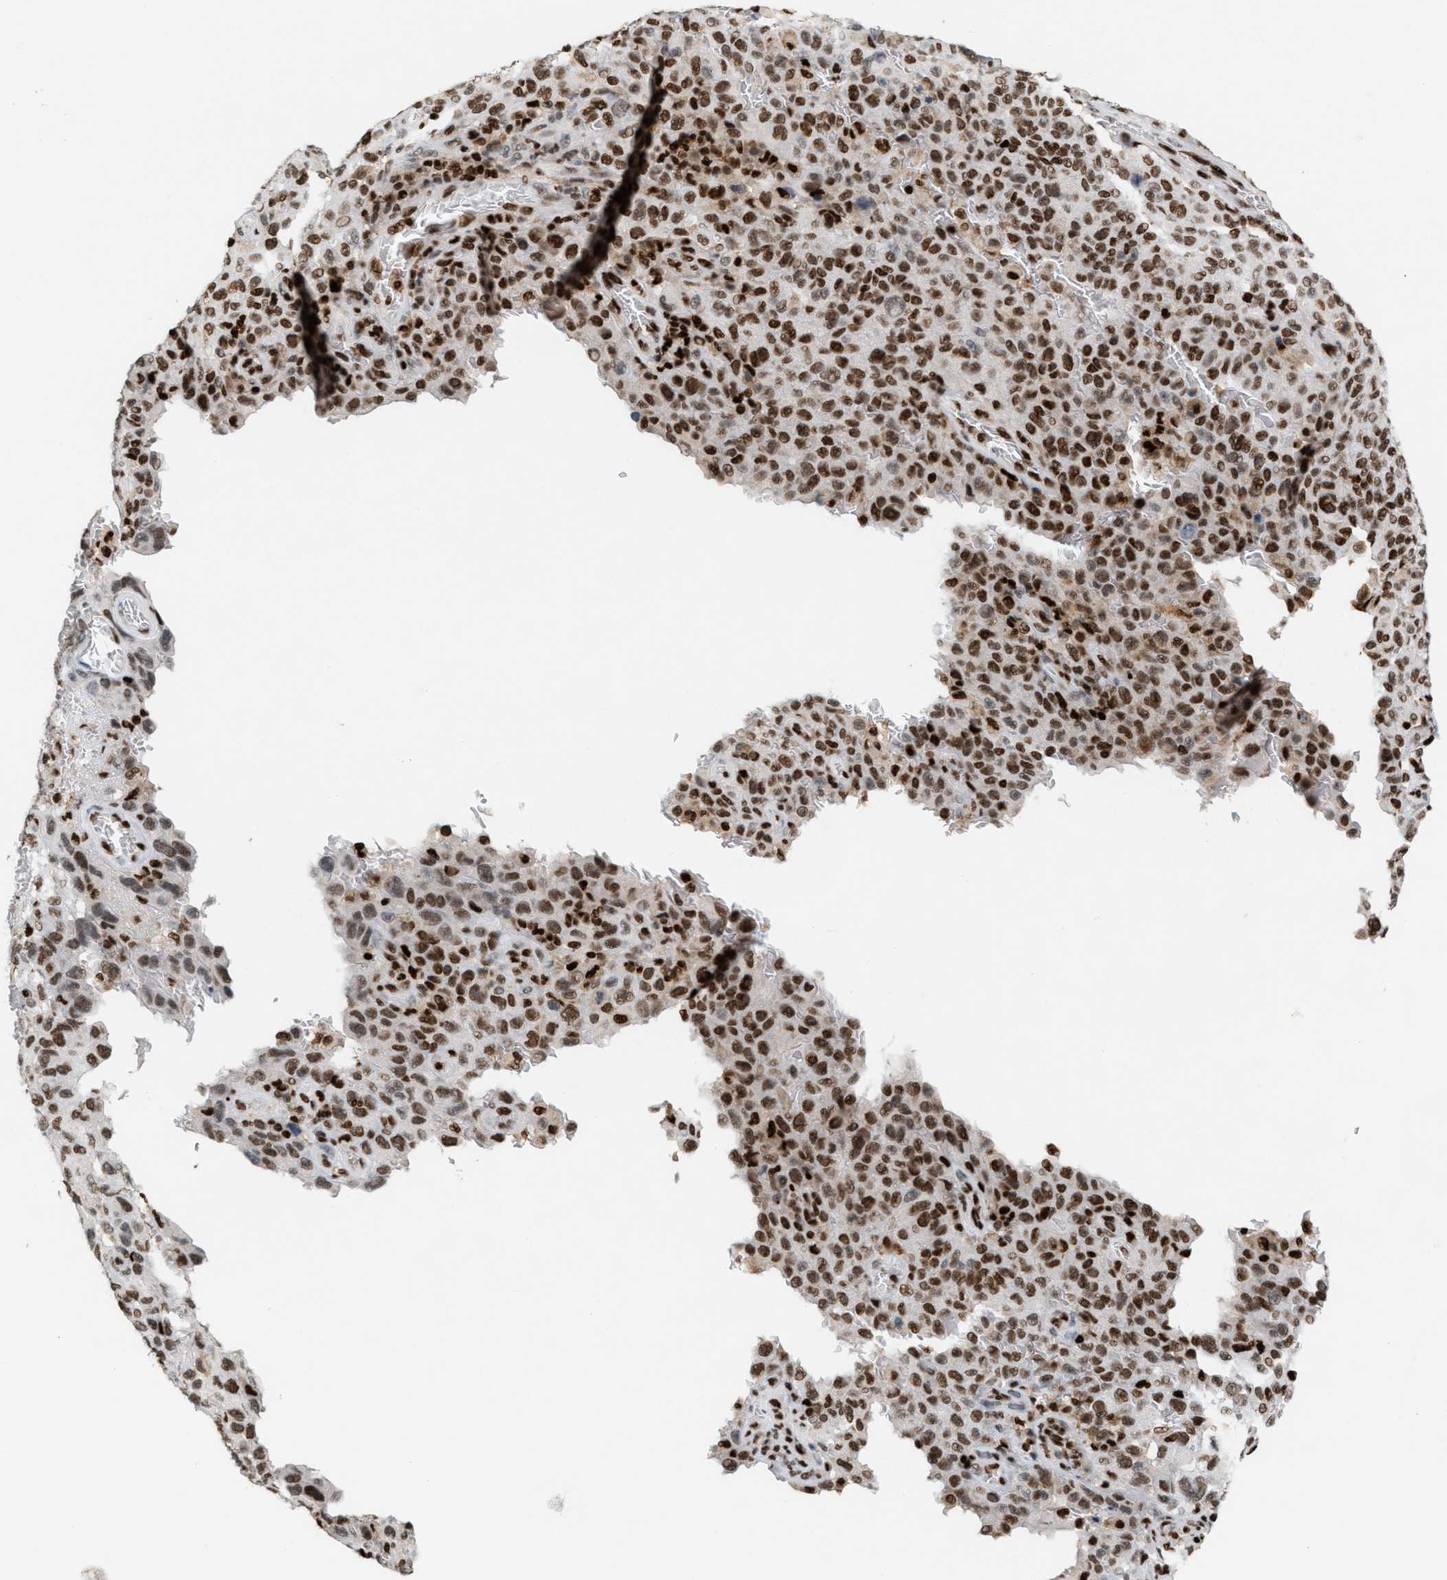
{"staining": {"intensity": "strong", "quantity": ">75%", "location": "nuclear"}, "tissue": "melanoma", "cell_type": "Tumor cells", "image_type": "cancer", "snomed": [{"axis": "morphology", "description": "Malignant melanoma, NOS"}, {"axis": "topography", "description": "Skin"}], "caption": "An IHC histopathology image of neoplastic tissue is shown. Protein staining in brown highlights strong nuclear positivity in malignant melanoma within tumor cells.", "gene": "RNASEK-C17orf49", "patient": {"sex": "female", "age": 82}}